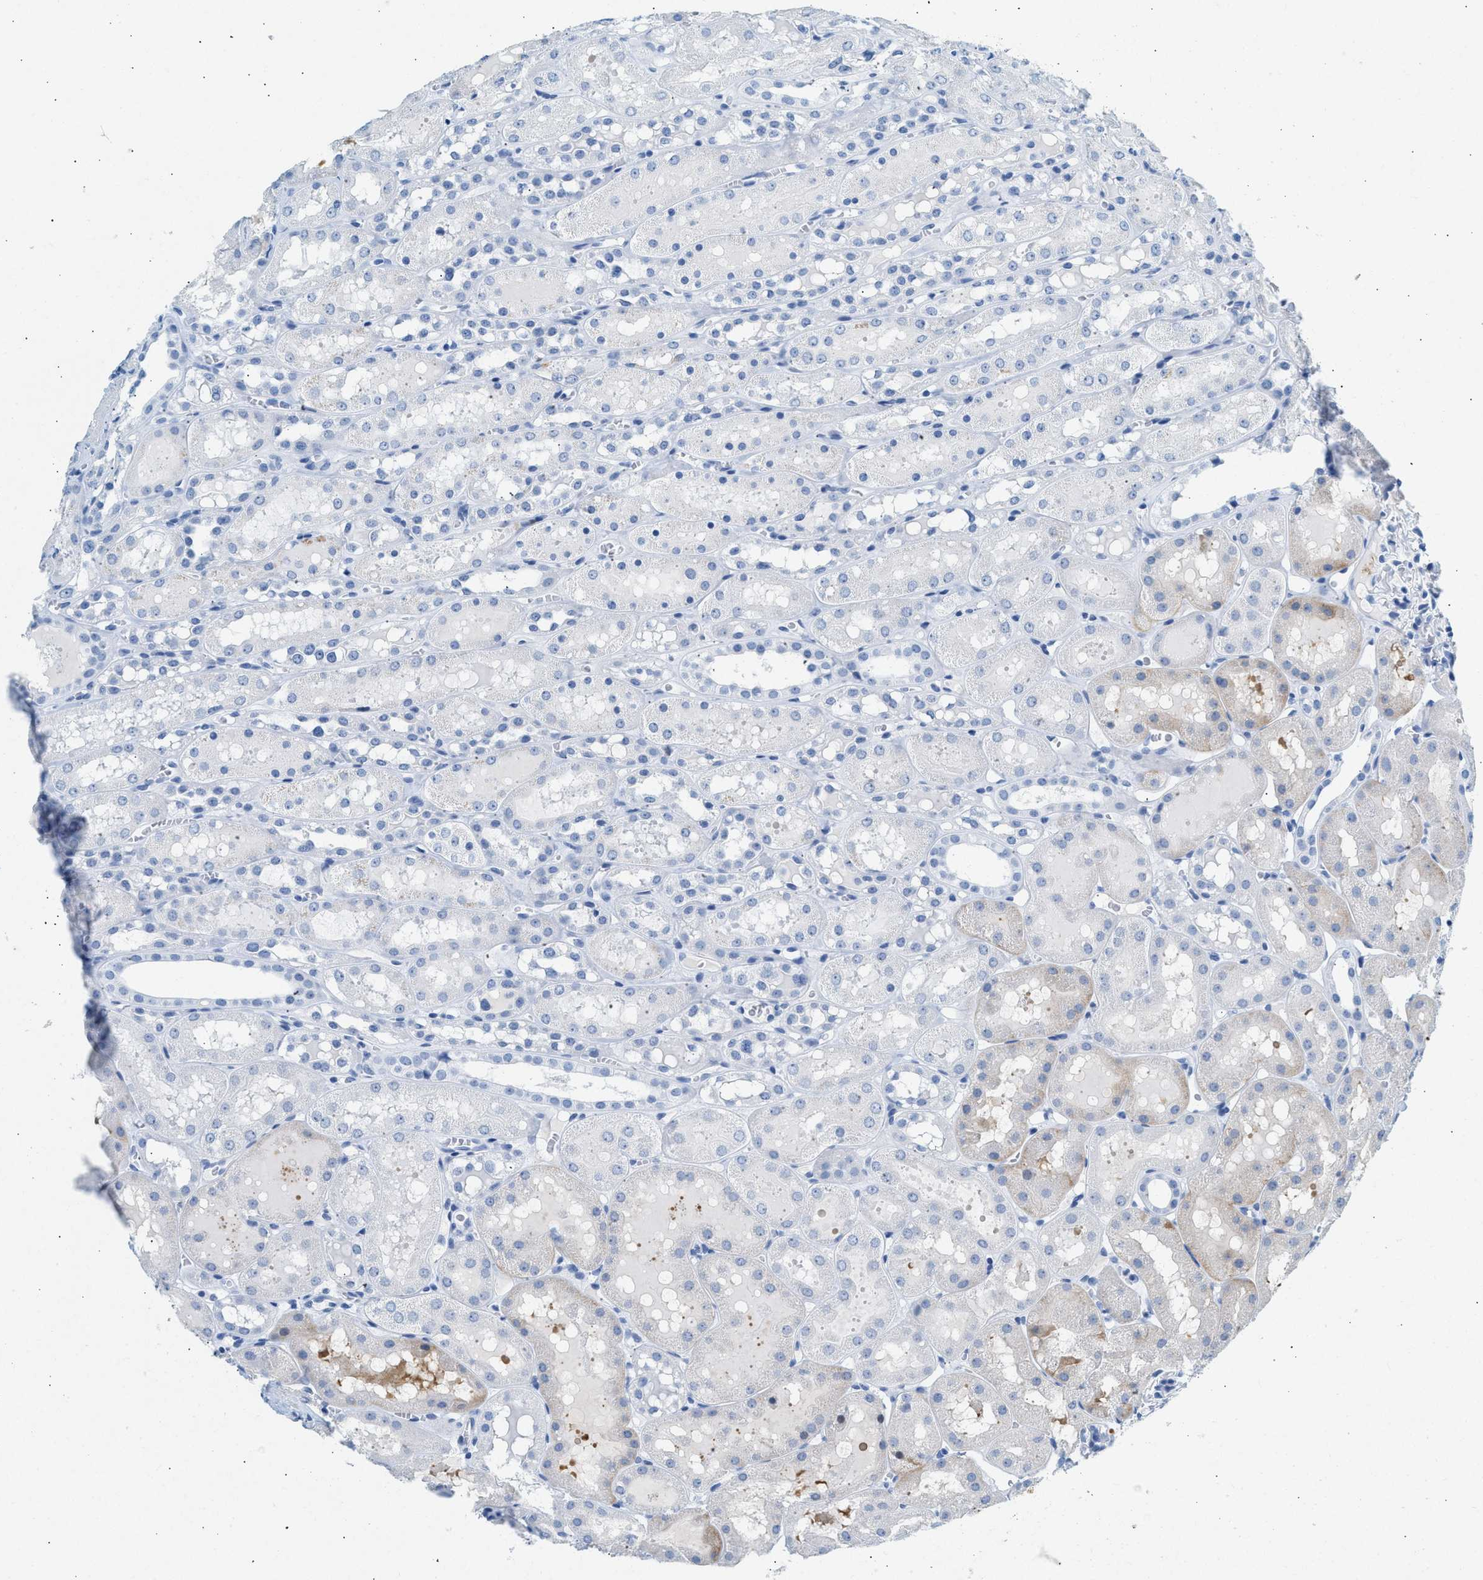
{"staining": {"intensity": "negative", "quantity": "none", "location": "none"}, "tissue": "kidney", "cell_type": "Cells in glomeruli", "image_type": "normal", "snomed": [{"axis": "morphology", "description": "Normal tissue, NOS"}, {"axis": "topography", "description": "Kidney"}, {"axis": "topography", "description": "Urinary bladder"}], "caption": "An immunohistochemistry (IHC) histopathology image of normal kidney is shown. There is no staining in cells in glomeruli of kidney.", "gene": "HHATL", "patient": {"sex": "male", "age": 16}}